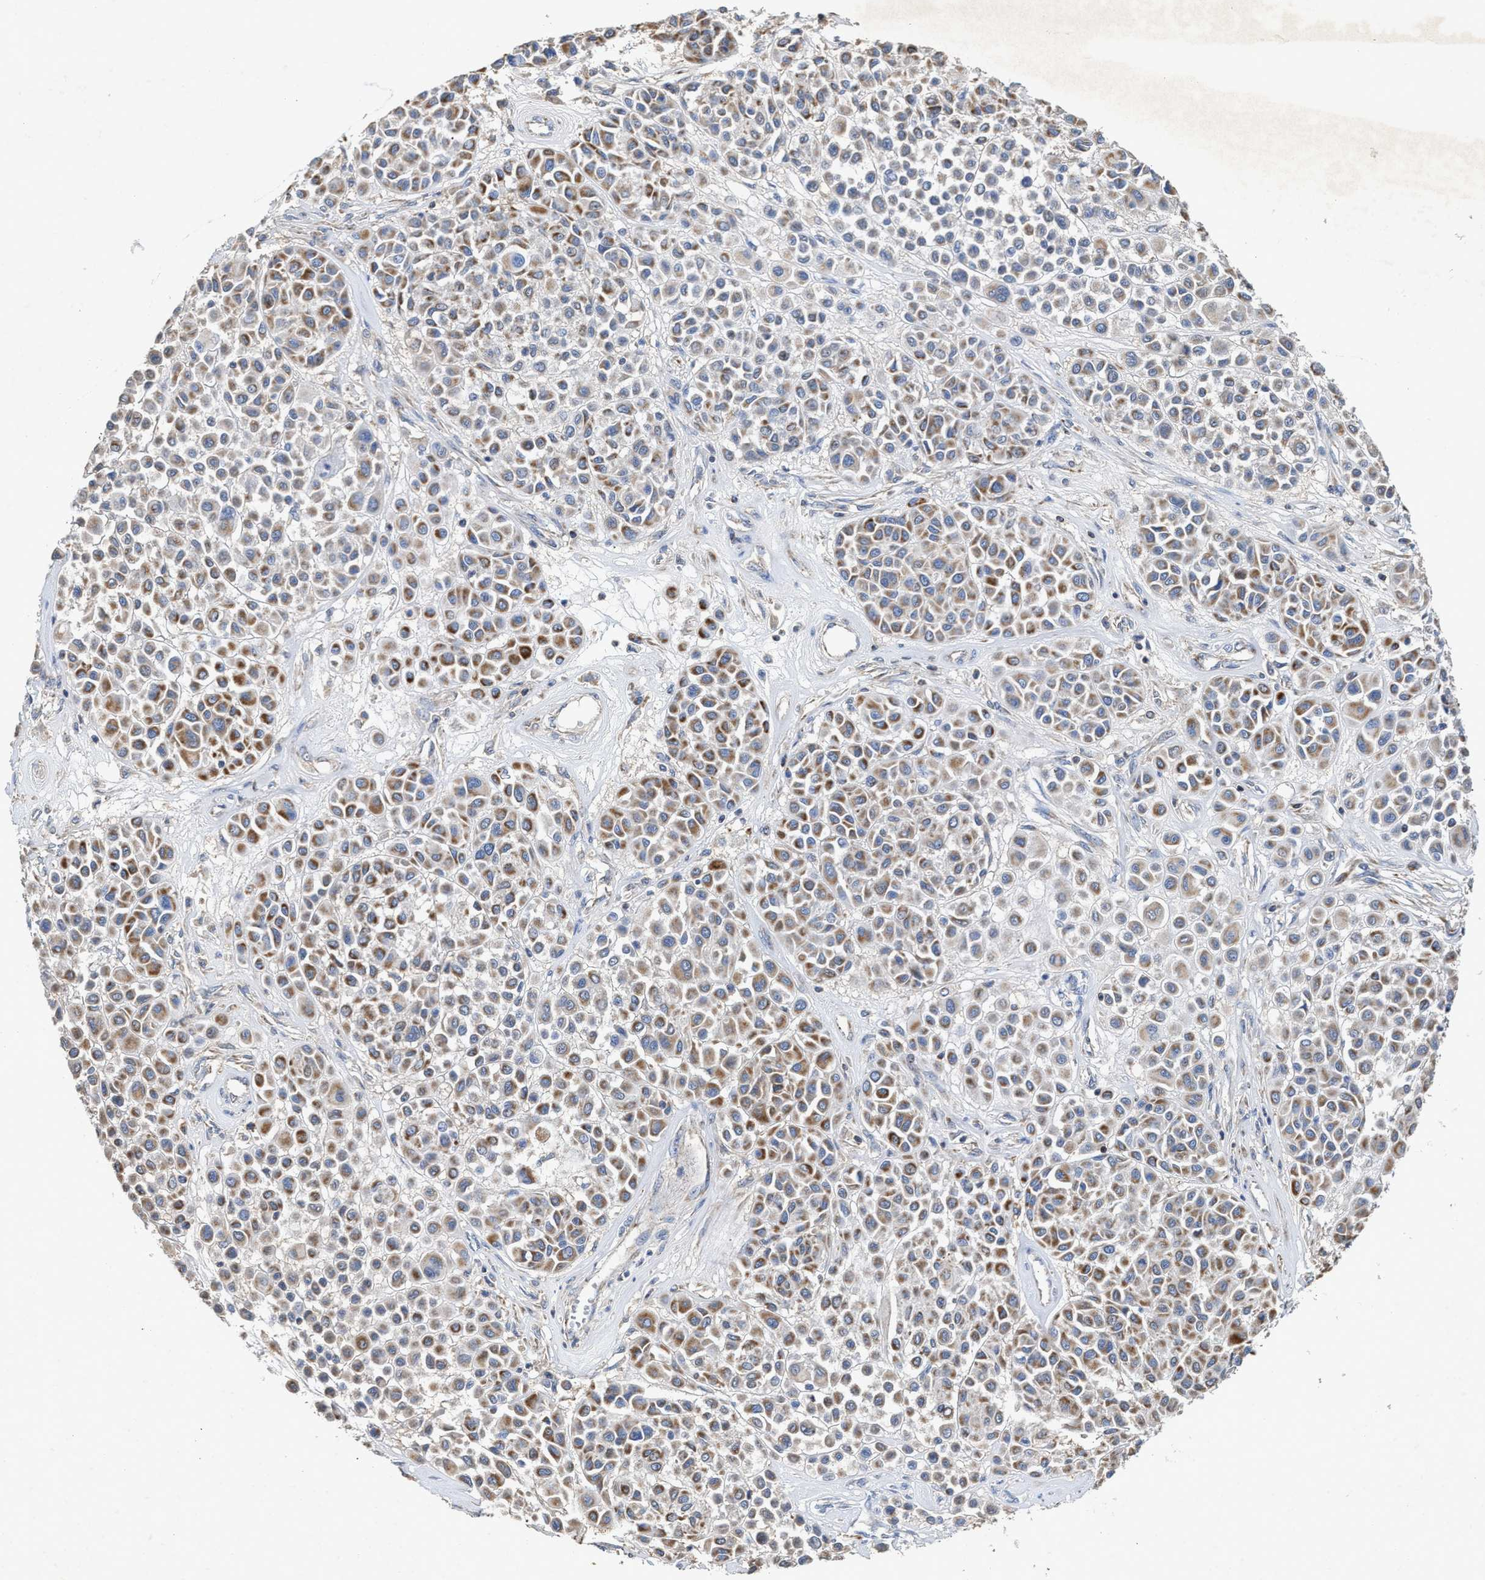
{"staining": {"intensity": "moderate", "quantity": "25%-75%", "location": "cytoplasmic/membranous"}, "tissue": "melanoma", "cell_type": "Tumor cells", "image_type": "cancer", "snomed": [{"axis": "morphology", "description": "Malignant melanoma, Metastatic site"}, {"axis": "topography", "description": "Soft tissue"}], "caption": "Moderate cytoplasmic/membranous protein expression is present in about 25%-75% of tumor cells in melanoma. Immunohistochemistry stains the protein of interest in brown and the nuclei are stained blue.", "gene": "MECR", "patient": {"sex": "male", "age": 41}}